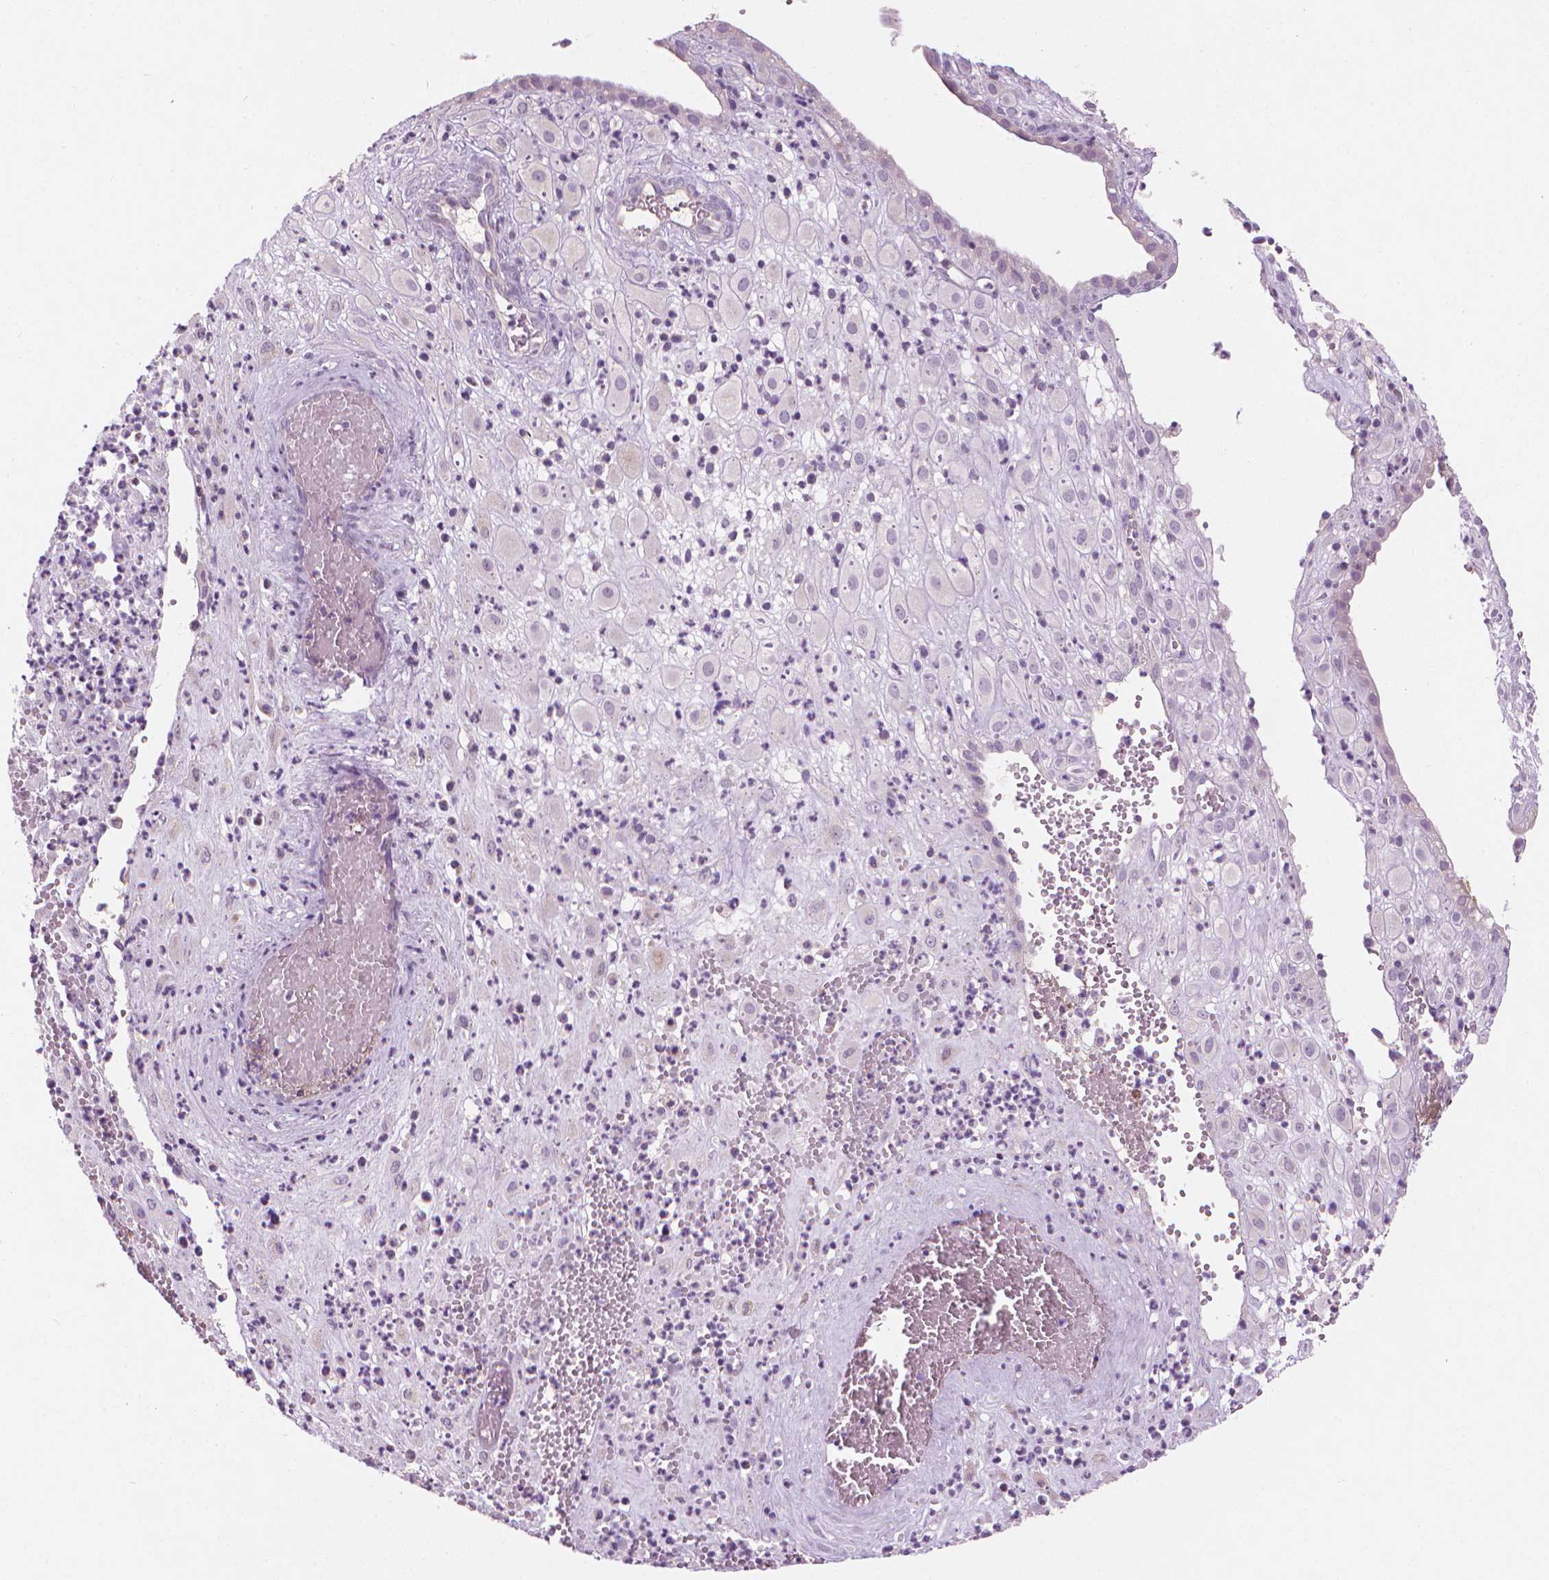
{"staining": {"intensity": "negative", "quantity": "none", "location": "none"}, "tissue": "placenta", "cell_type": "Decidual cells", "image_type": "normal", "snomed": [{"axis": "morphology", "description": "Normal tissue, NOS"}, {"axis": "topography", "description": "Placenta"}], "caption": "DAB (3,3'-diaminobenzidine) immunohistochemical staining of unremarkable placenta reveals no significant expression in decidual cells.", "gene": "CFAP126", "patient": {"sex": "female", "age": 24}}